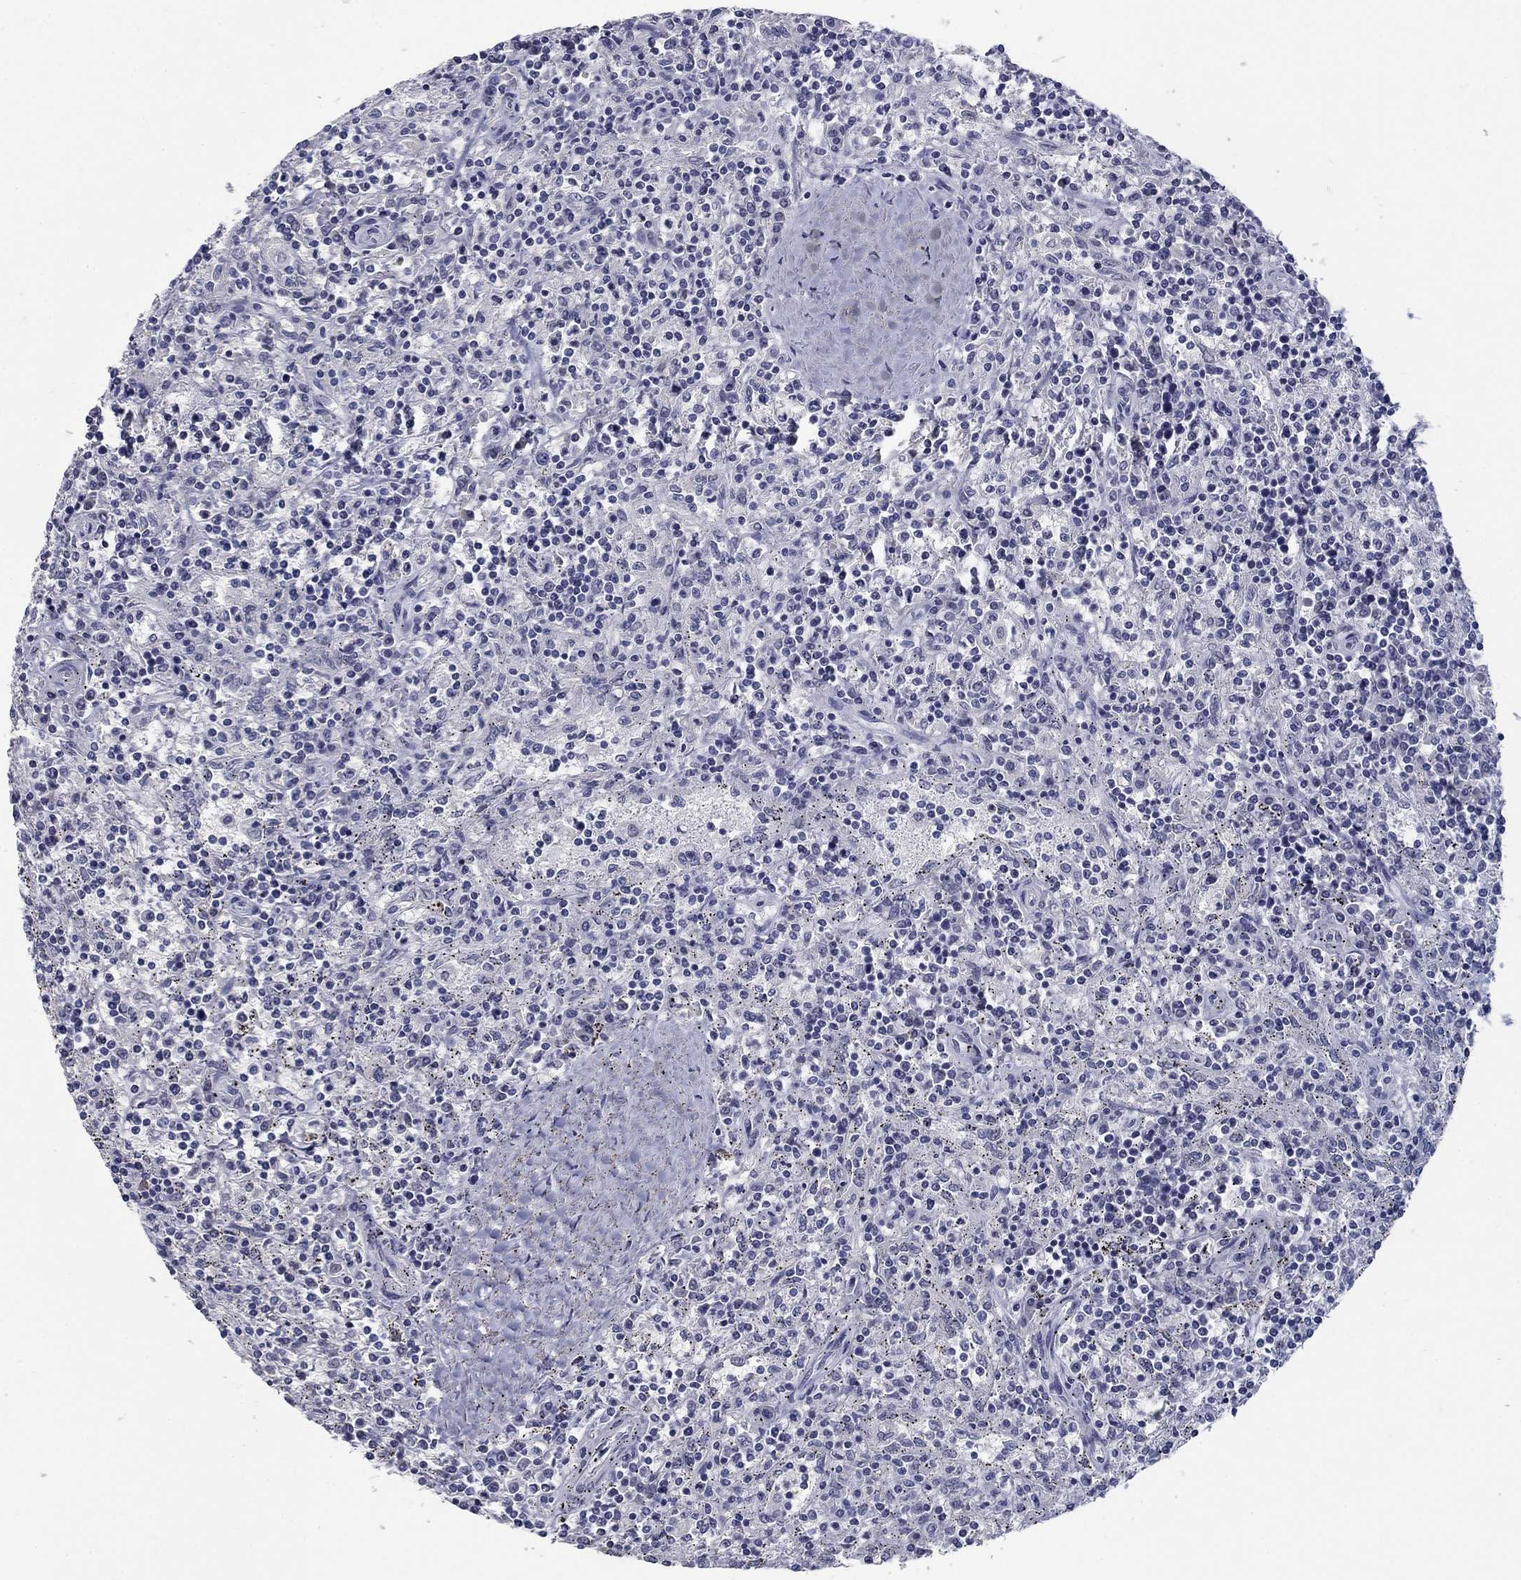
{"staining": {"intensity": "negative", "quantity": "none", "location": "none"}, "tissue": "lymphoma", "cell_type": "Tumor cells", "image_type": "cancer", "snomed": [{"axis": "morphology", "description": "Malignant lymphoma, non-Hodgkin's type, Low grade"}, {"axis": "topography", "description": "Spleen"}], "caption": "Photomicrograph shows no significant protein staining in tumor cells of lymphoma.", "gene": "ELAVL4", "patient": {"sex": "male", "age": 62}}